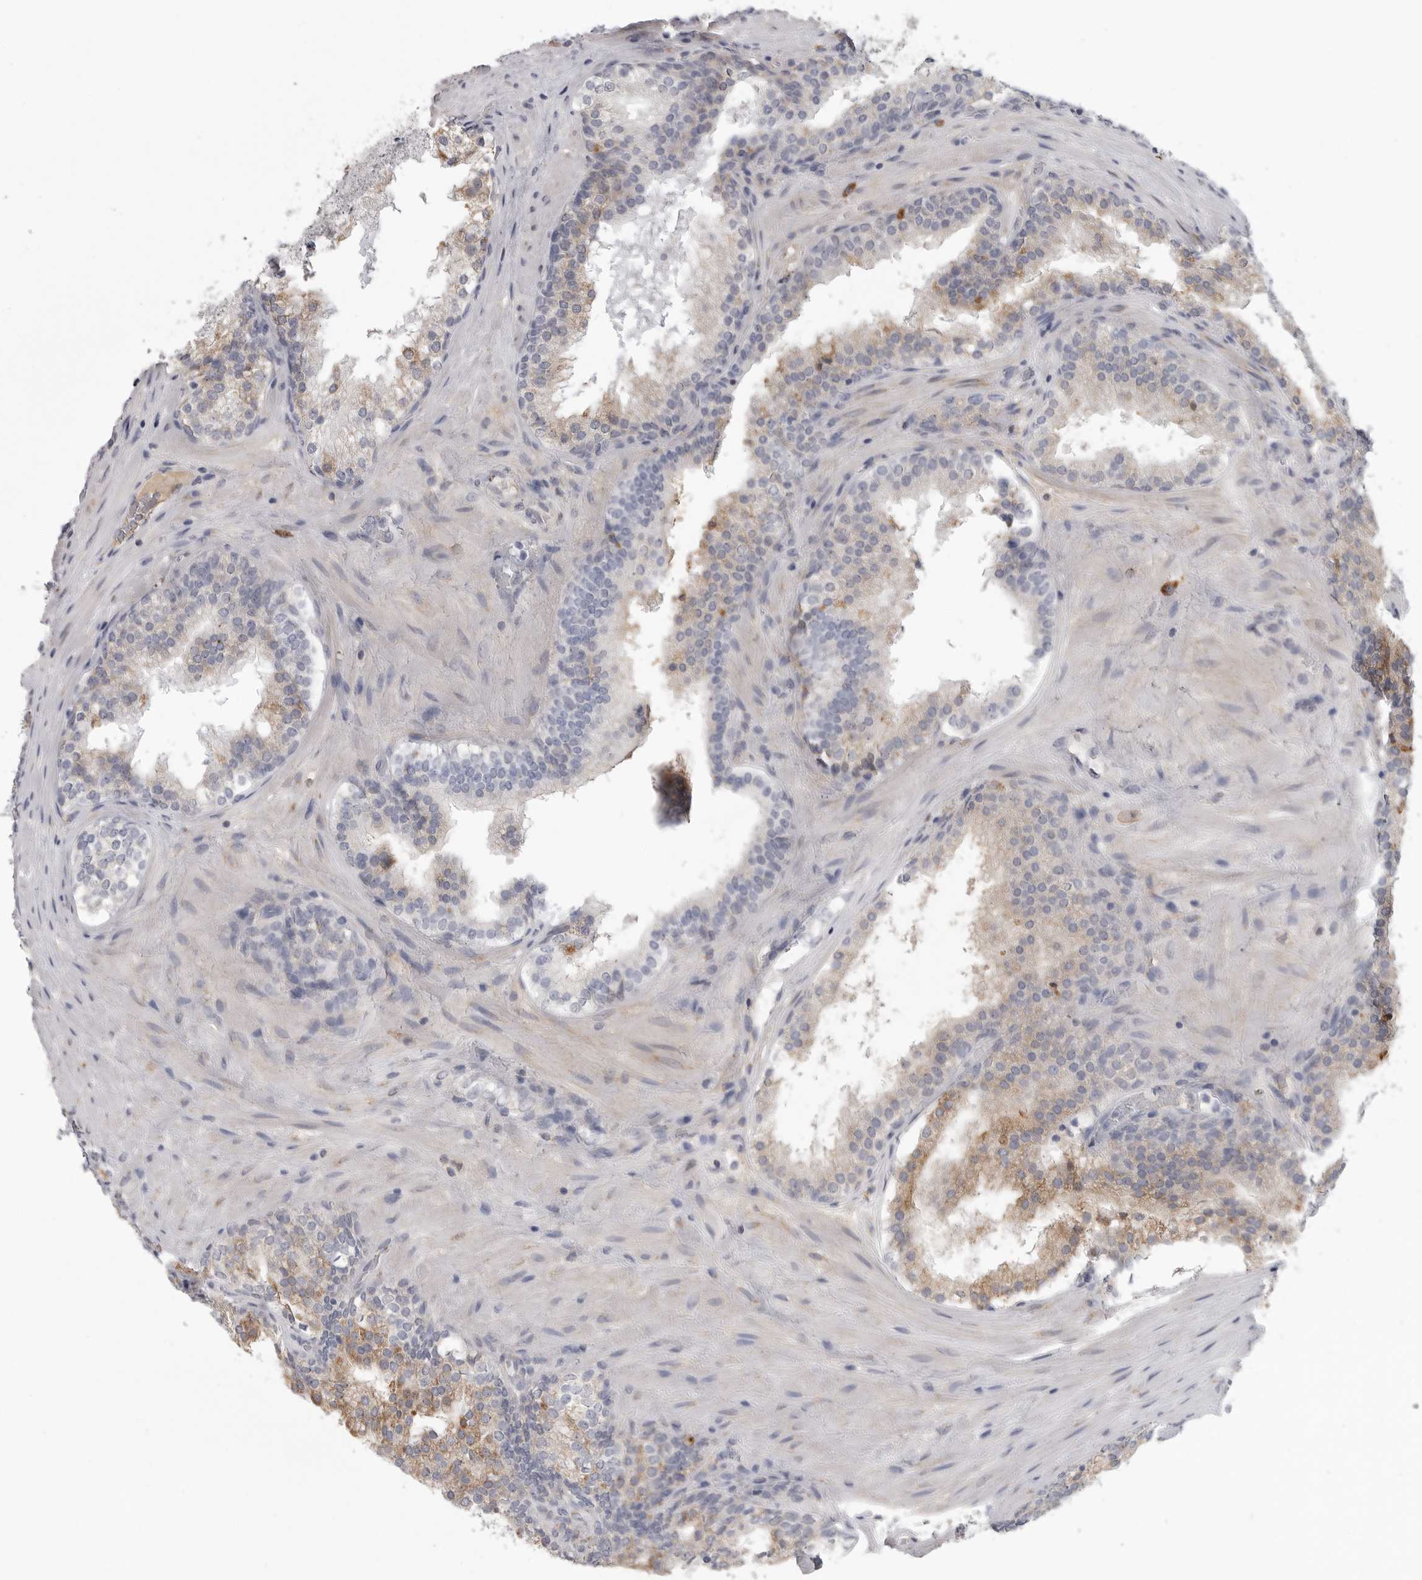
{"staining": {"intensity": "moderate", "quantity": "<25%", "location": "cytoplasmic/membranous"}, "tissue": "prostate cancer", "cell_type": "Tumor cells", "image_type": "cancer", "snomed": [{"axis": "morphology", "description": "Adenocarcinoma, High grade"}, {"axis": "topography", "description": "Prostate"}], "caption": "Prostate high-grade adenocarcinoma tissue reveals moderate cytoplasmic/membranous expression in about <25% of tumor cells (DAB (3,3'-diaminobenzidine) = brown stain, brightfield microscopy at high magnification).", "gene": "FKBP2", "patient": {"sex": "male", "age": 56}}